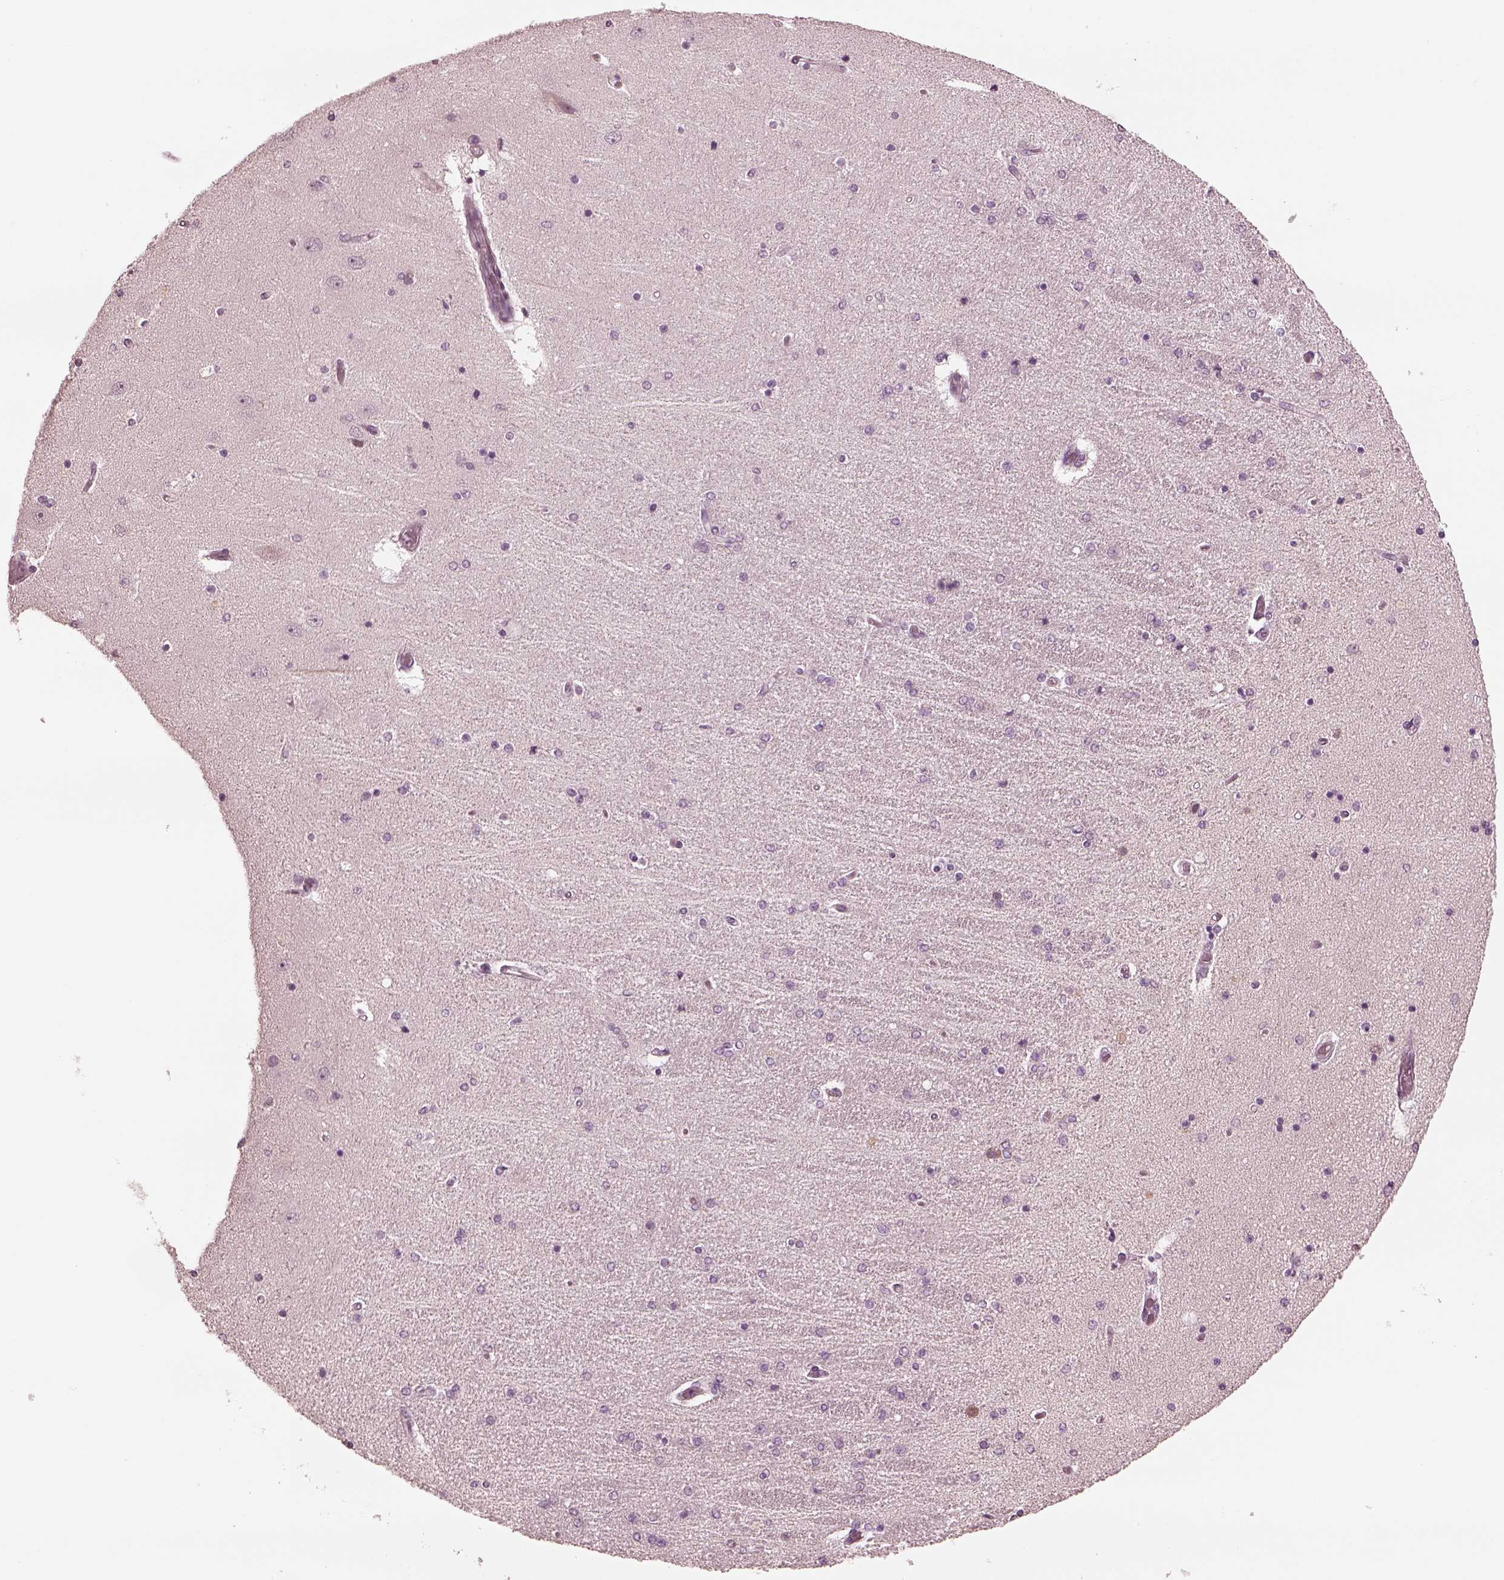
{"staining": {"intensity": "negative", "quantity": "none", "location": "none"}, "tissue": "hippocampus", "cell_type": "Glial cells", "image_type": "normal", "snomed": [{"axis": "morphology", "description": "Normal tissue, NOS"}, {"axis": "topography", "description": "Hippocampus"}], "caption": "This is an immunohistochemistry (IHC) histopathology image of normal hippocampus. There is no staining in glial cells.", "gene": "CCDC170", "patient": {"sex": "female", "age": 54}}